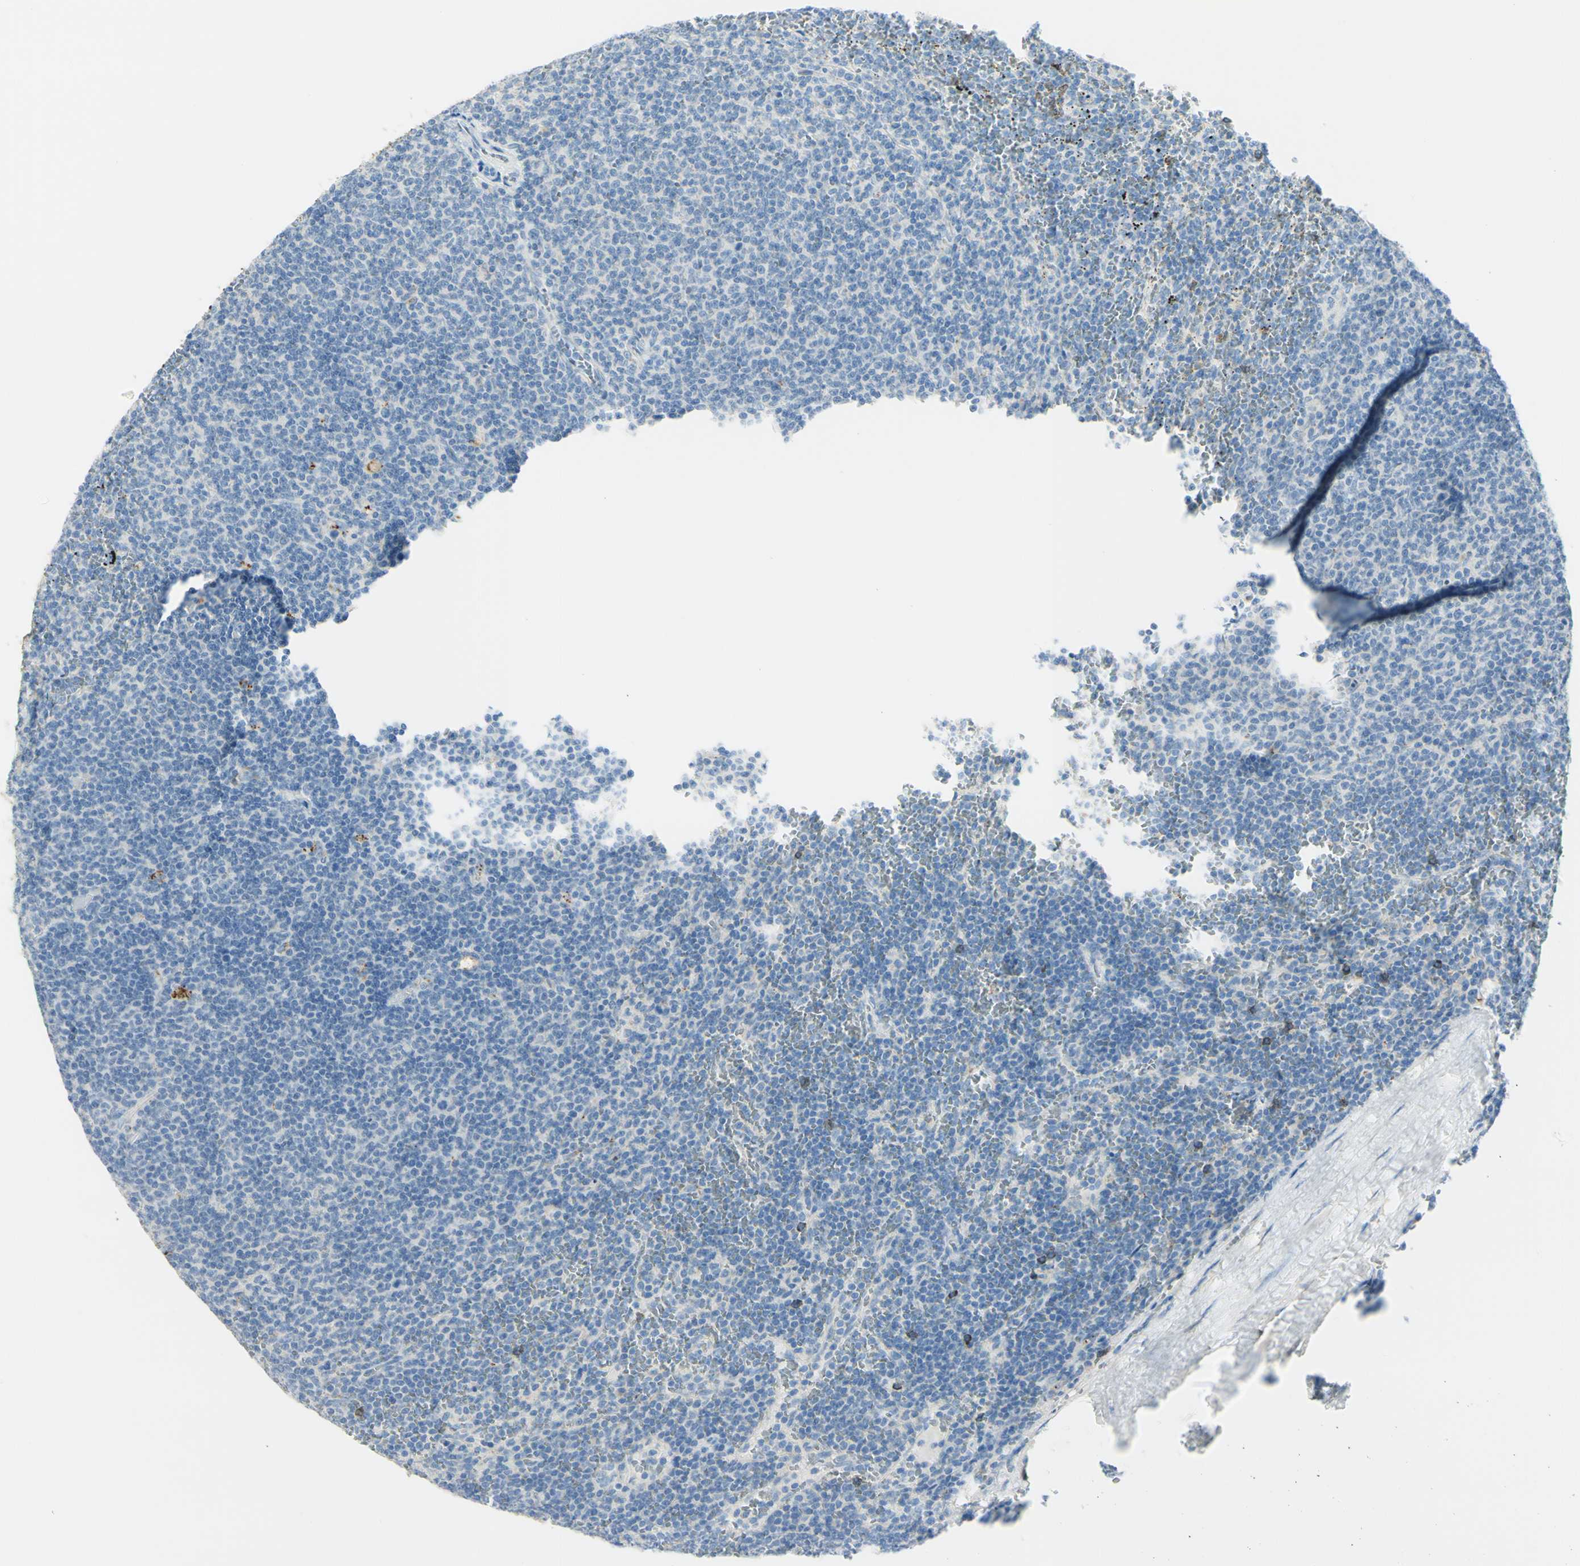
{"staining": {"intensity": "weak", "quantity": "<25%", "location": "cytoplasmic/membranous"}, "tissue": "lymphoma", "cell_type": "Tumor cells", "image_type": "cancer", "snomed": [{"axis": "morphology", "description": "Malignant lymphoma, non-Hodgkin's type, Low grade"}, {"axis": "topography", "description": "Spleen"}], "caption": "Protein analysis of lymphoma exhibits no significant staining in tumor cells.", "gene": "TSPAN1", "patient": {"sex": "female", "age": 50}}